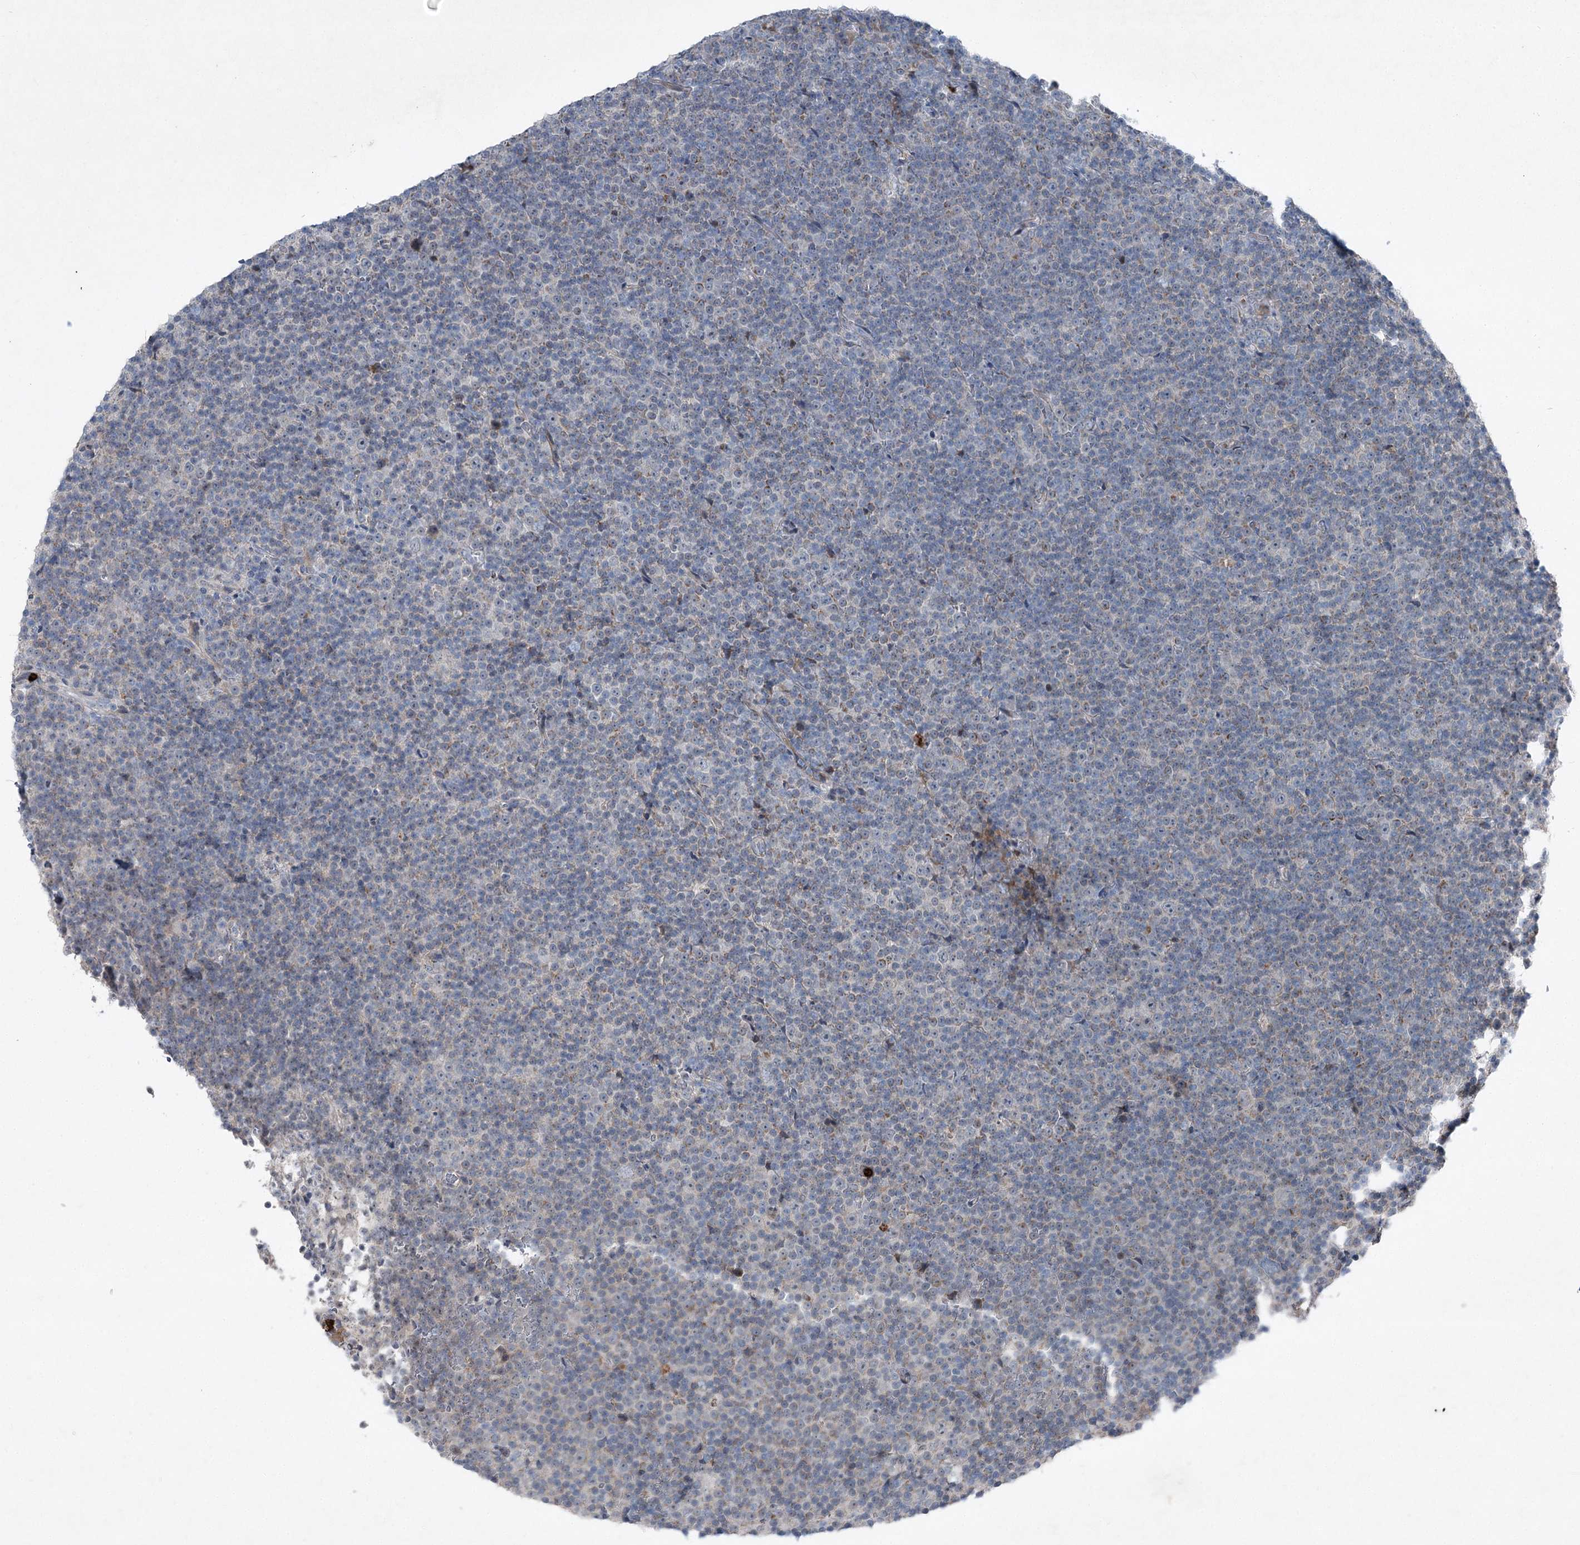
{"staining": {"intensity": "negative", "quantity": "none", "location": "none"}, "tissue": "lymphoma", "cell_type": "Tumor cells", "image_type": "cancer", "snomed": [{"axis": "morphology", "description": "Malignant lymphoma, non-Hodgkin's type, Low grade"}, {"axis": "topography", "description": "Lymph node"}], "caption": "High magnification brightfield microscopy of malignant lymphoma, non-Hodgkin's type (low-grade) stained with DAB (3,3'-diaminobenzidine) (brown) and counterstained with hematoxylin (blue): tumor cells show no significant positivity.", "gene": "PLA2G12A", "patient": {"sex": "female", "age": 67}}